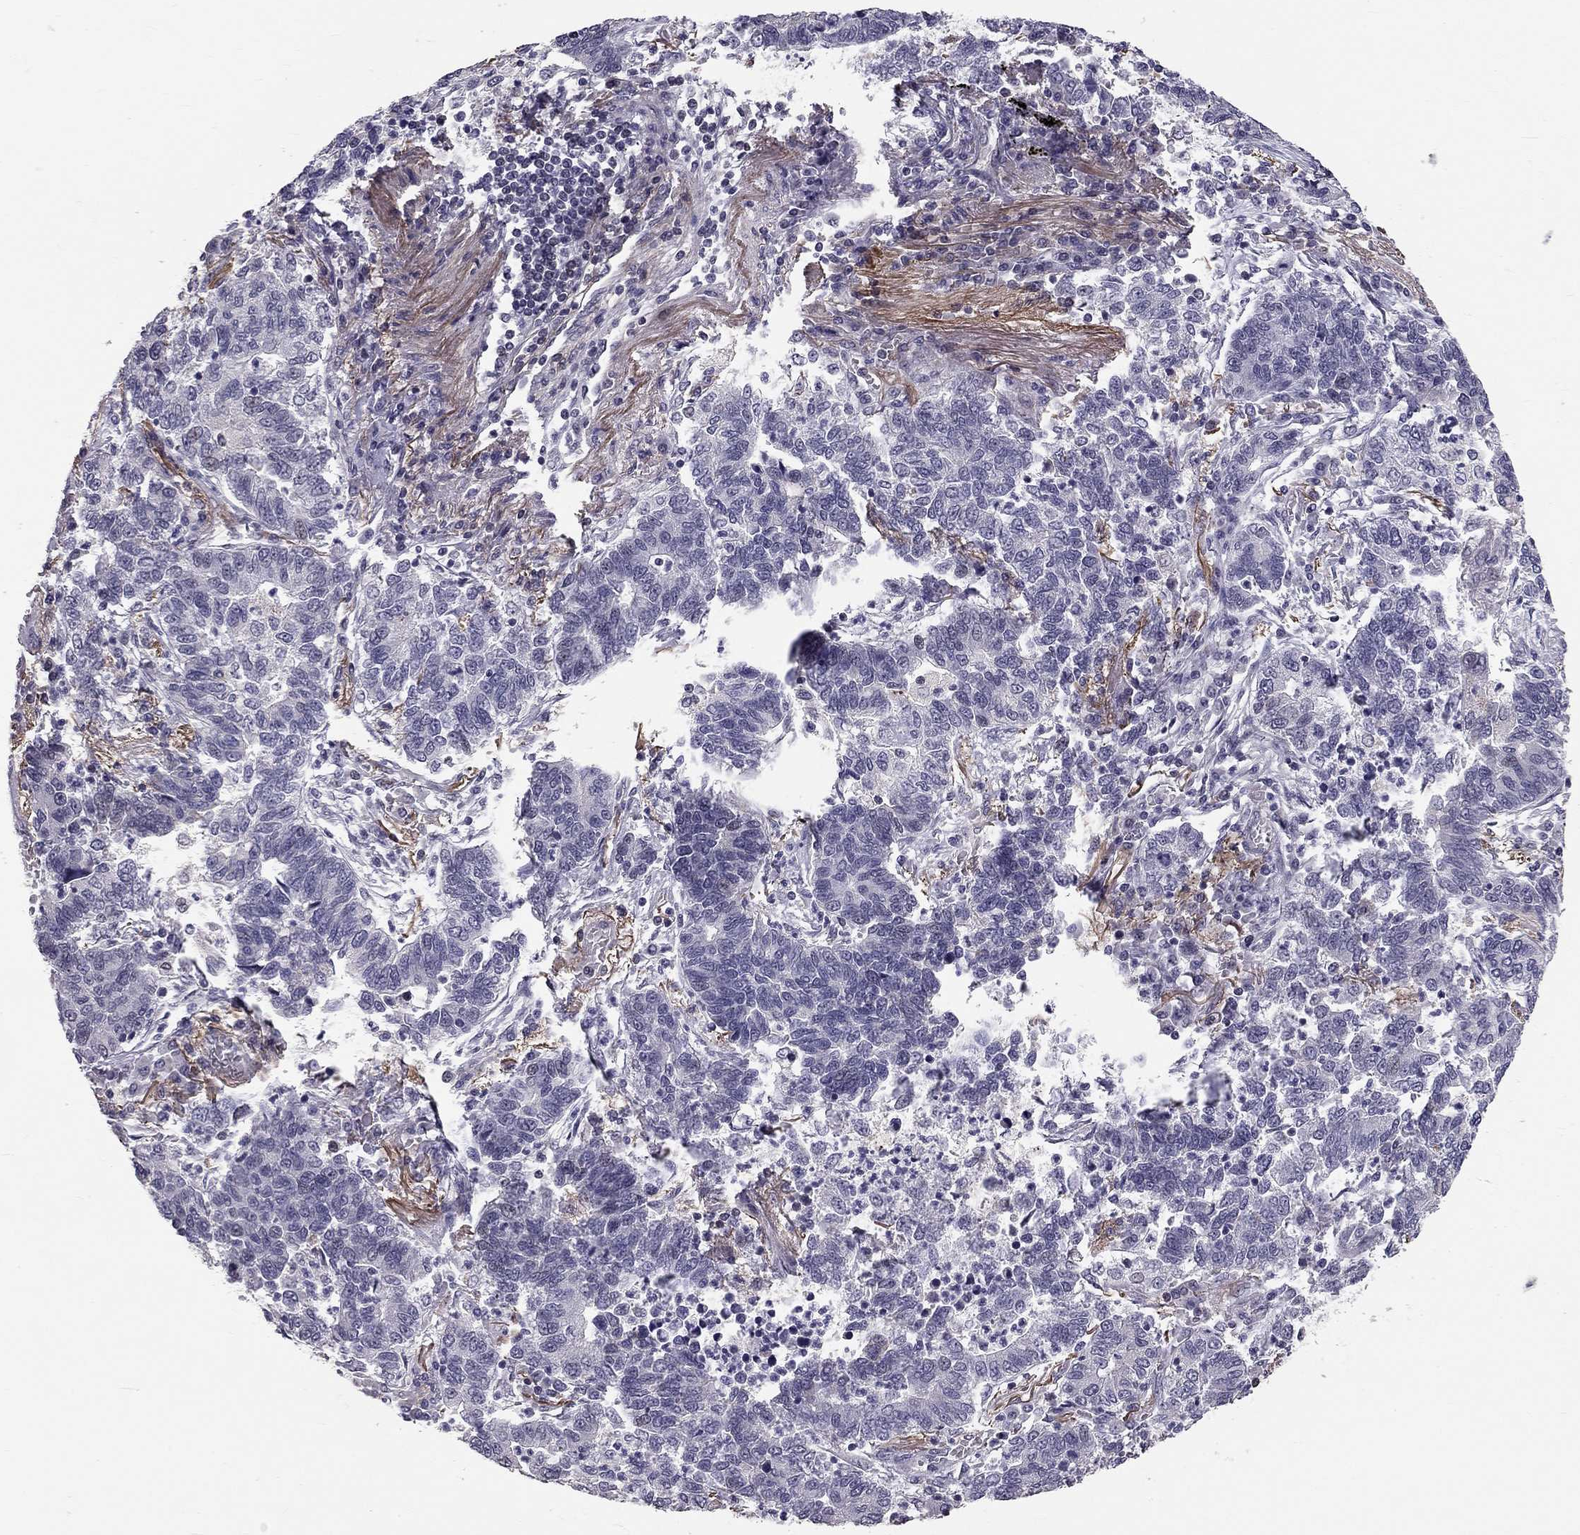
{"staining": {"intensity": "negative", "quantity": "none", "location": "none"}, "tissue": "lung cancer", "cell_type": "Tumor cells", "image_type": "cancer", "snomed": [{"axis": "morphology", "description": "Adenocarcinoma, NOS"}, {"axis": "topography", "description": "Lung"}], "caption": "This is an IHC image of human adenocarcinoma (lung). There is no positivity in tumor cells.", "gene": "GJB4", "patient": {"sex": "female", "age": 57}}